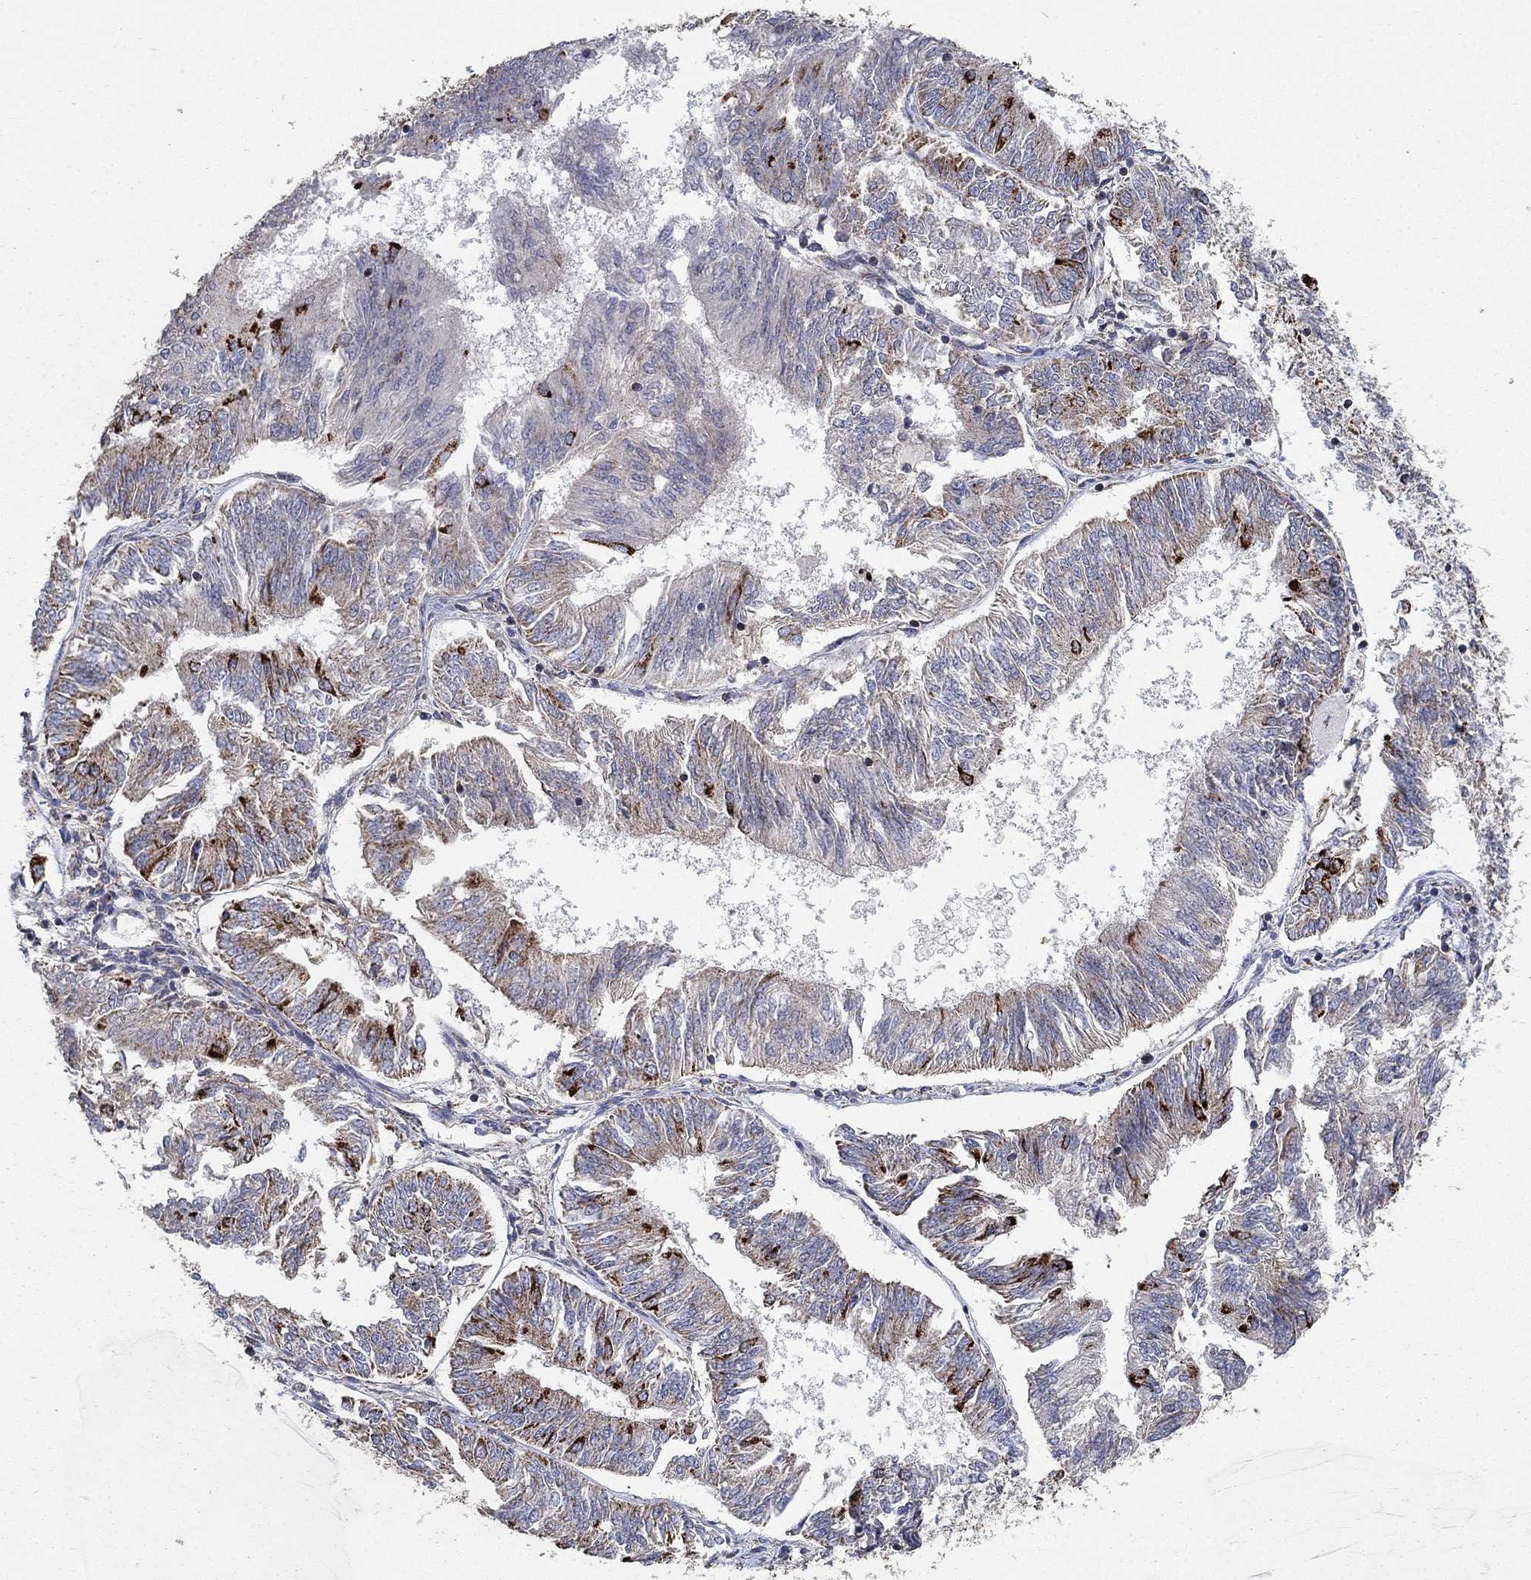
{"staining": {"intensity": "strong", "quantity": "<25%", "location": "cytoplasmic/membranous"}, "tissue": "endometrial cancer", "cell_type": "Tumor cells", "image_type": "cancer", "snomed": [{"axis": "morphology", "description": "Adenocarcinoma, NOS"}, {"axis": "topography", "description": "Endometrium"}], "caption": "The photomicrograph shows a brown stain indicating the presence of a protein in the cytoplasmic/membranous of tumor cells in endometrial adenocarcinoma. (DAB IHC with brightfield microscopy, high magnification).", "gene": "GPSM1", "patient": {"sex": "female", "age": 58}}